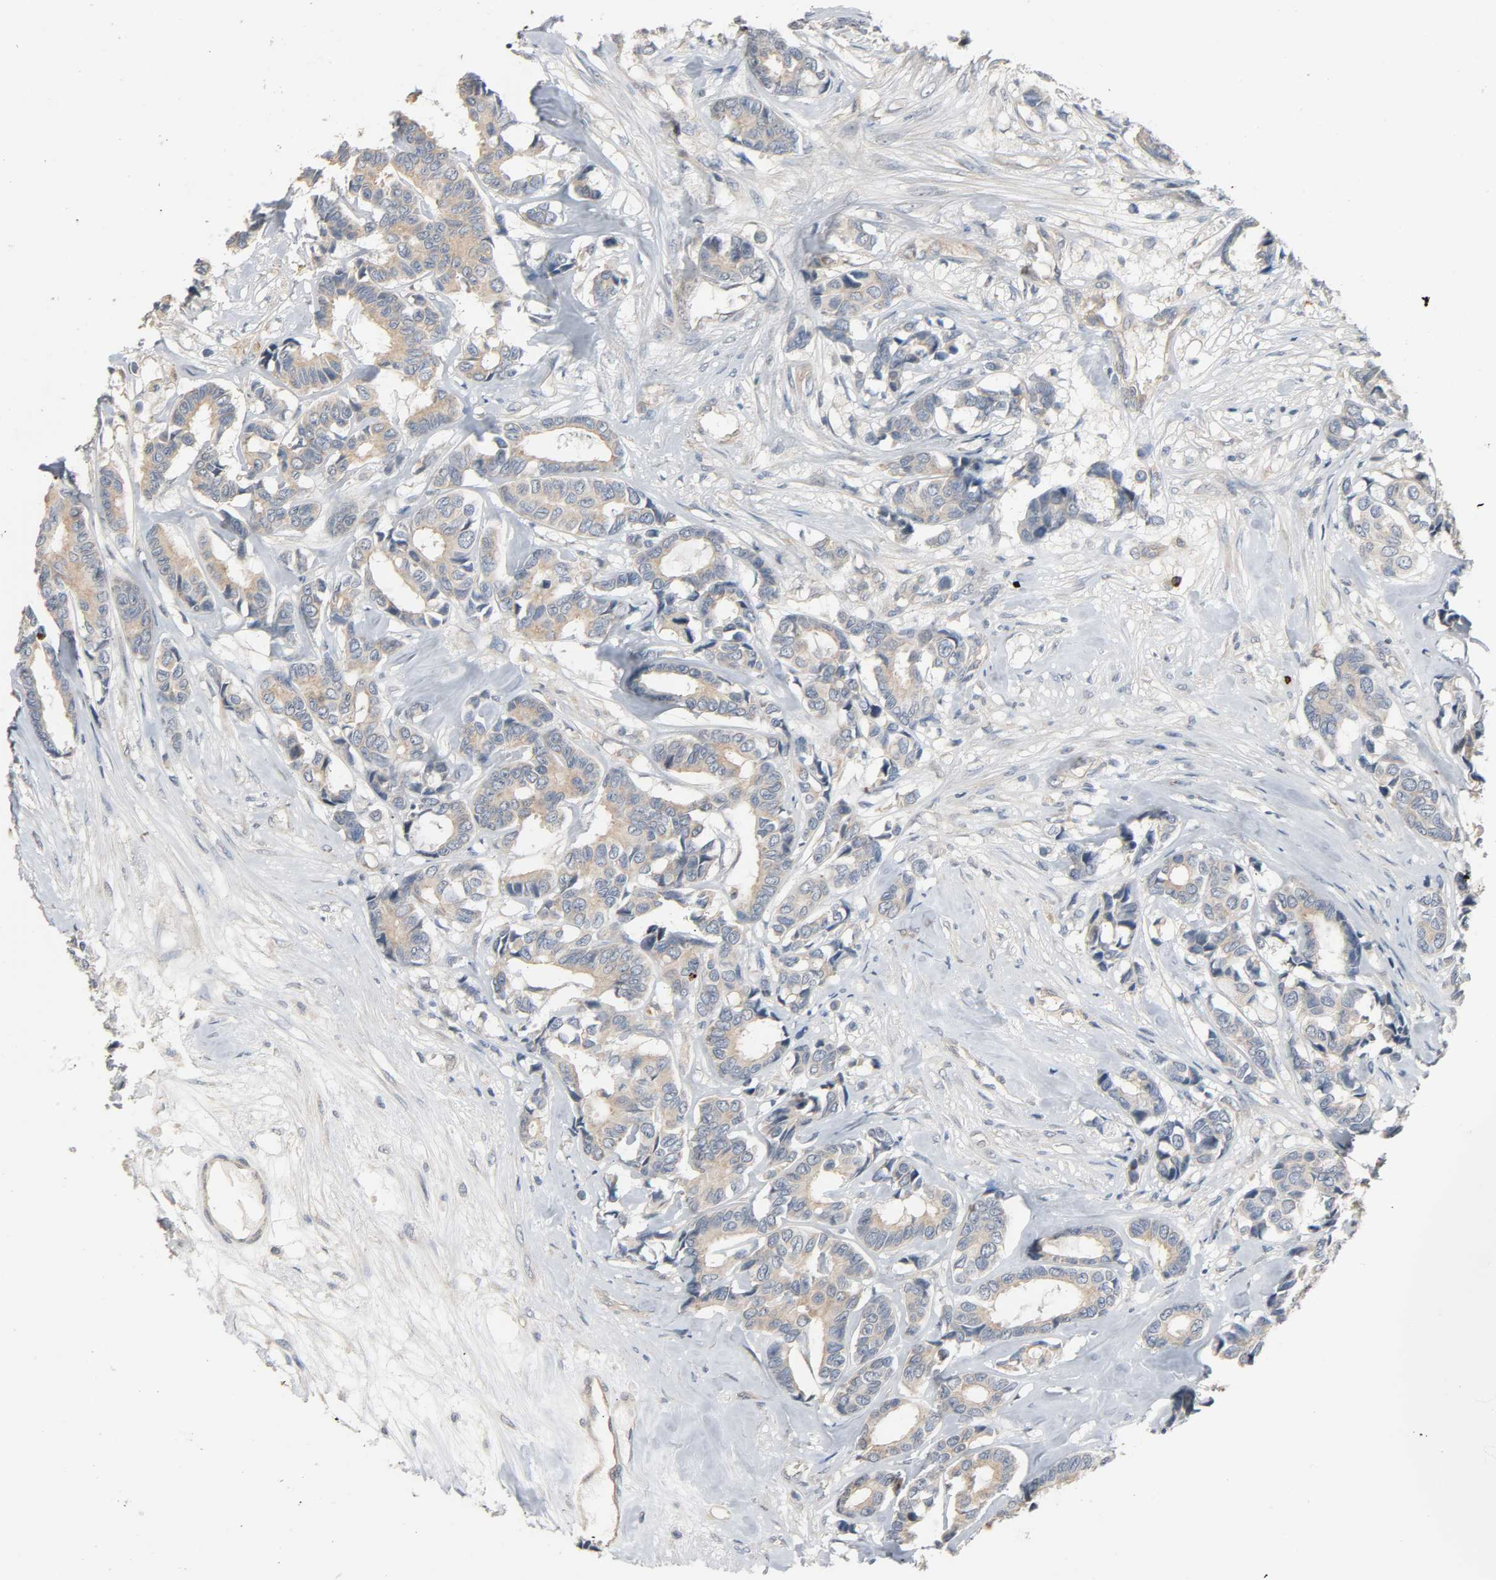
{"staining": {"intensity": "weak", "quantity": ">75%", "location": "cytoplasmic/membranous"}, "tissue": "breast cancer", "cell_type": "Tumor cells", "image_type": "cancer", "snomed": [{"axis": "morphology", "description": "Duct carcinoma"}, {"axis": "topography", "description": "Breast"}], "caption": "Immunohistochemistry (IHC) micrograph of neoplastic tissue: breast cancer stained using immunohistochemistry (IHC) reveals low levels of weak protein expression localized specifically in the cytoplasmic/membranous of tumor cells, appearing as a cytoplasmic/membranous brown color.", "gene": "LIMCH1", "patient": {"sex": "female", "age": 87}}